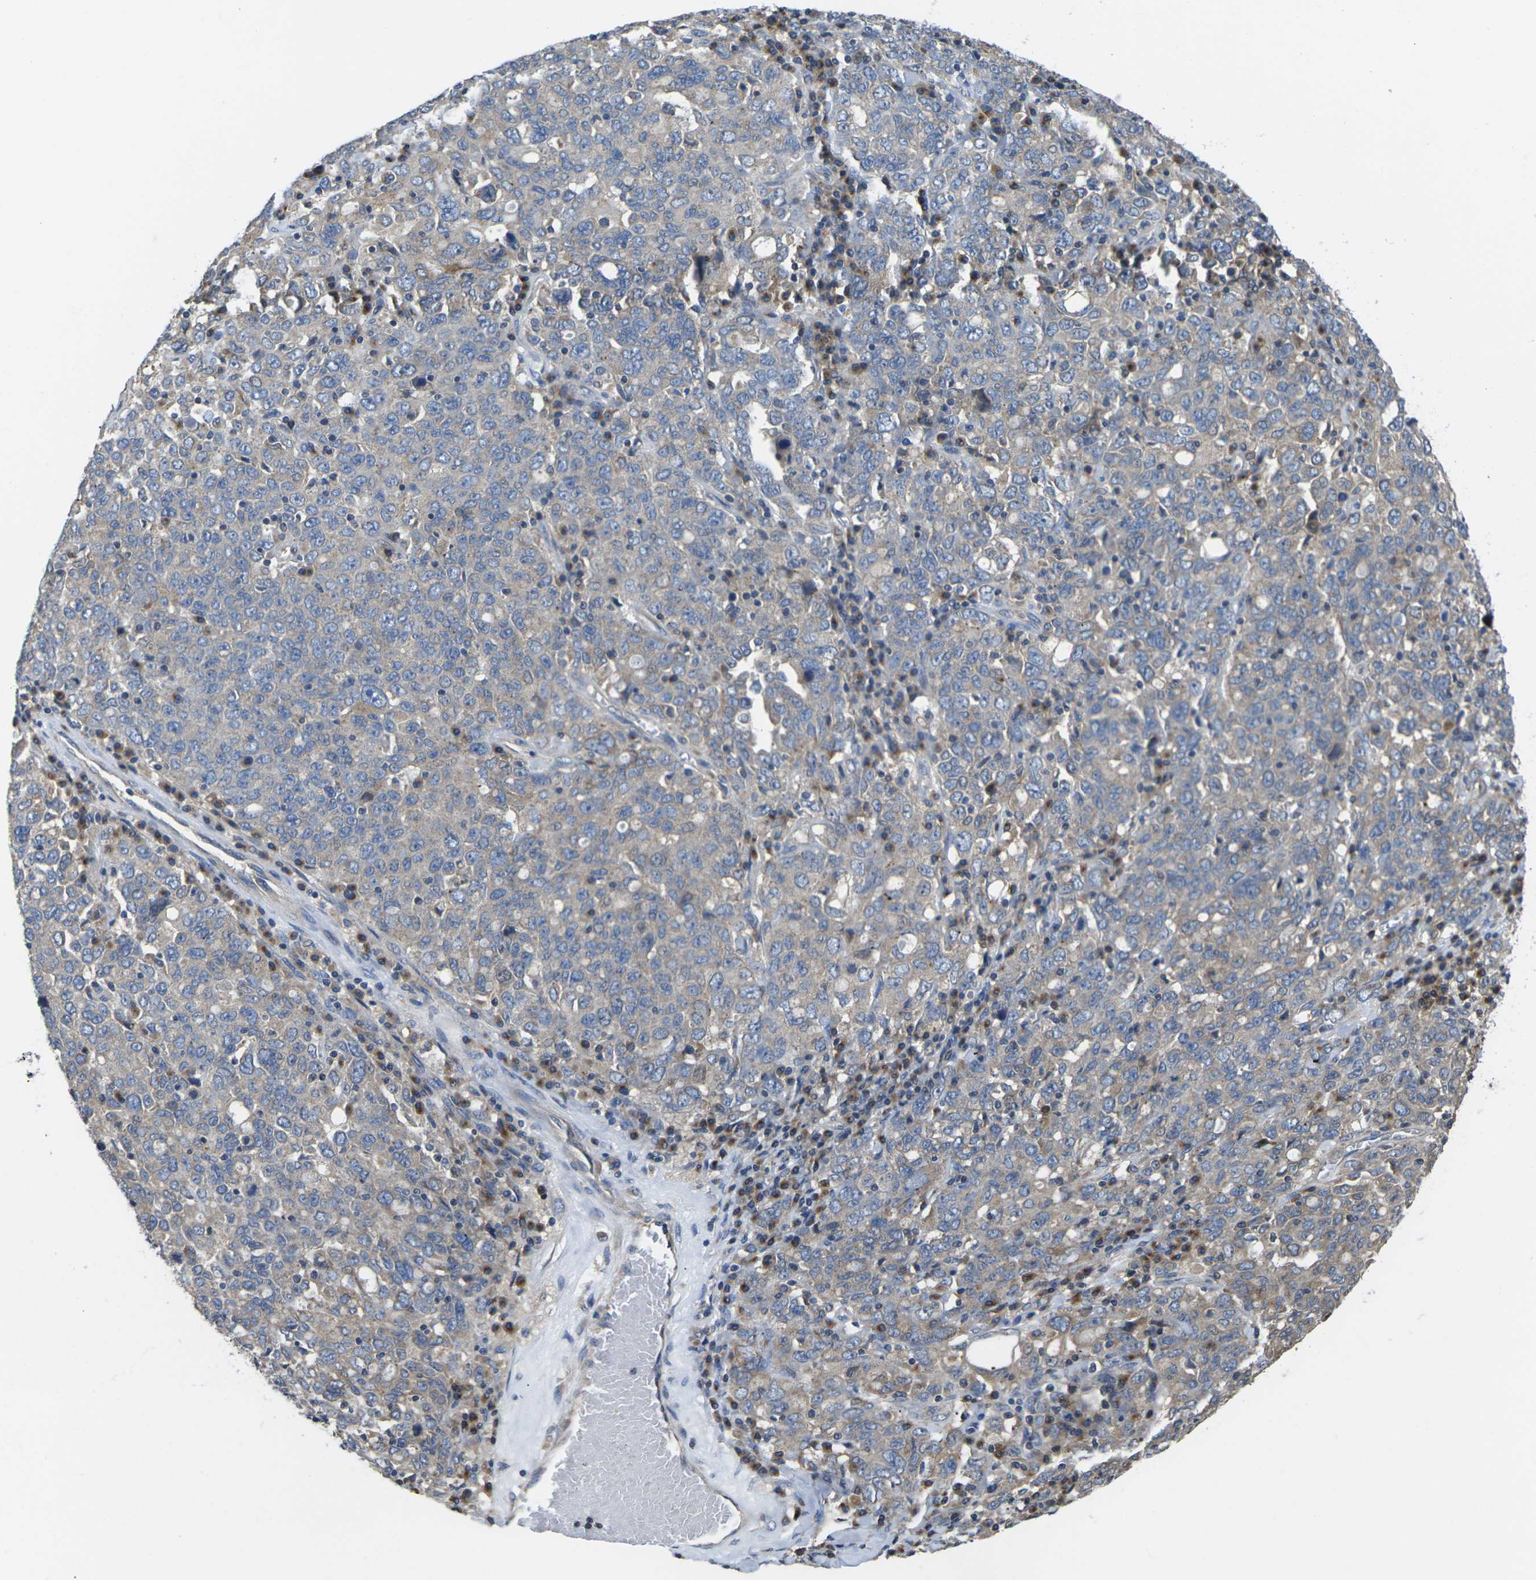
{"staining": {"intensity": "weak", "quantity": "25%-75%", "location": "cytoplasmic/membranous"}, "tissue": "ovarian cancer", "cell_type": "Tumor cells", "image_type": "cancer", "snomed": [{"axis": "morphology", "description": "Carcinoma, endometroid"}, {"axis": "topography", "description": "Ovary"}], "caption": "An image showing weak cytoplasmic/membranous staining in about 25%-75% of tumor cells in ovarian endometroid carcinoma, as visualized by brown immunohistochemical staining.", "gene": "TMCC2", "patient": {"sex": "female", "age": 62}}